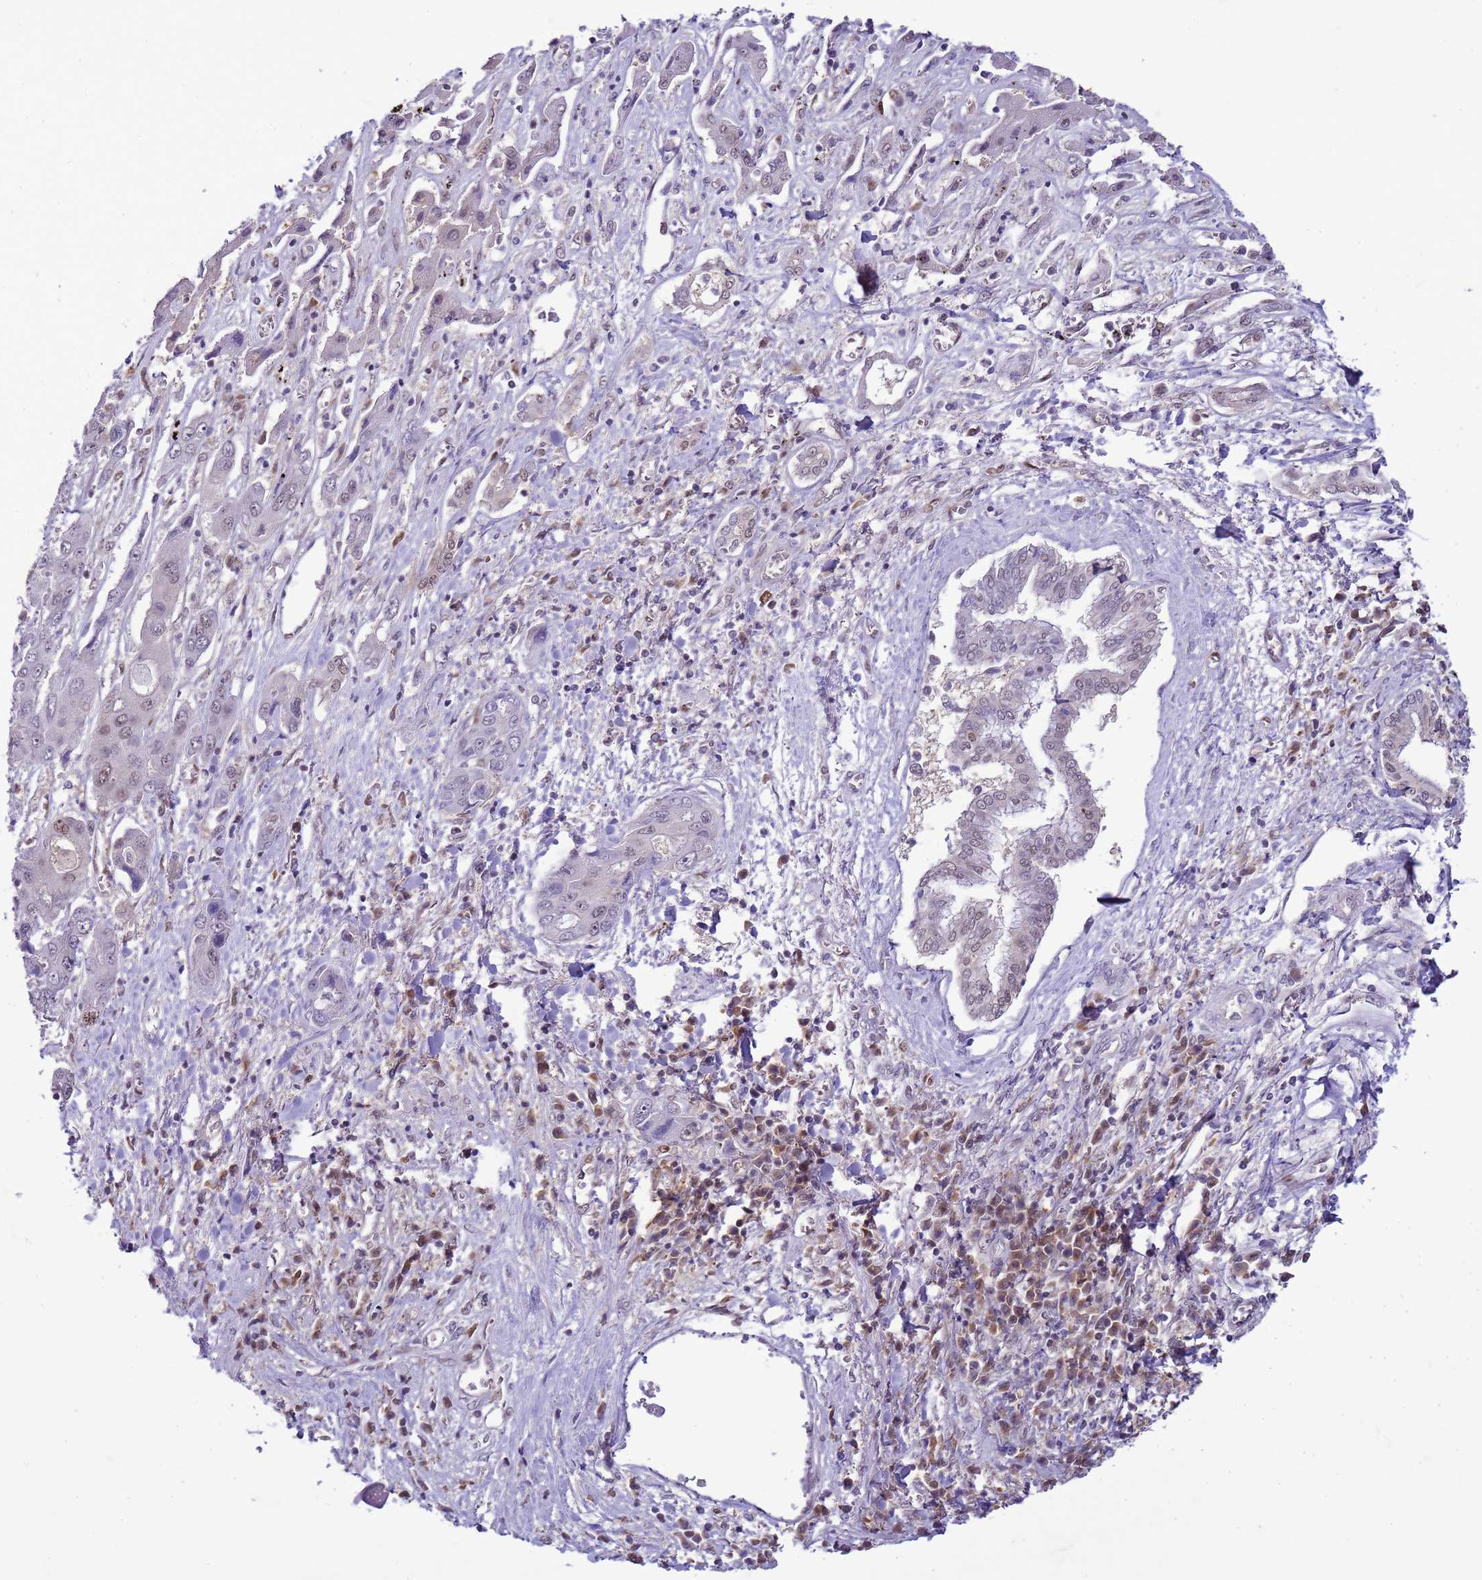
{"staining": {"intensity": "weak", "quantity": "<25%", "location": "nuclear"}, "tissue": "liver cancer", "cell_type": "Tumor cells", "image_type": "cancer", "snomed": [{"axis": "morphology", "description": "Cholangiocarcinoma"}, {"axis": "topography", "description": "Liver"}], "caption": "Micrograph shows no protein staining in tumor cells of liver cancer tissue.", "gene": "DDI2", "patient": {"sex": "male", "age": 67}}